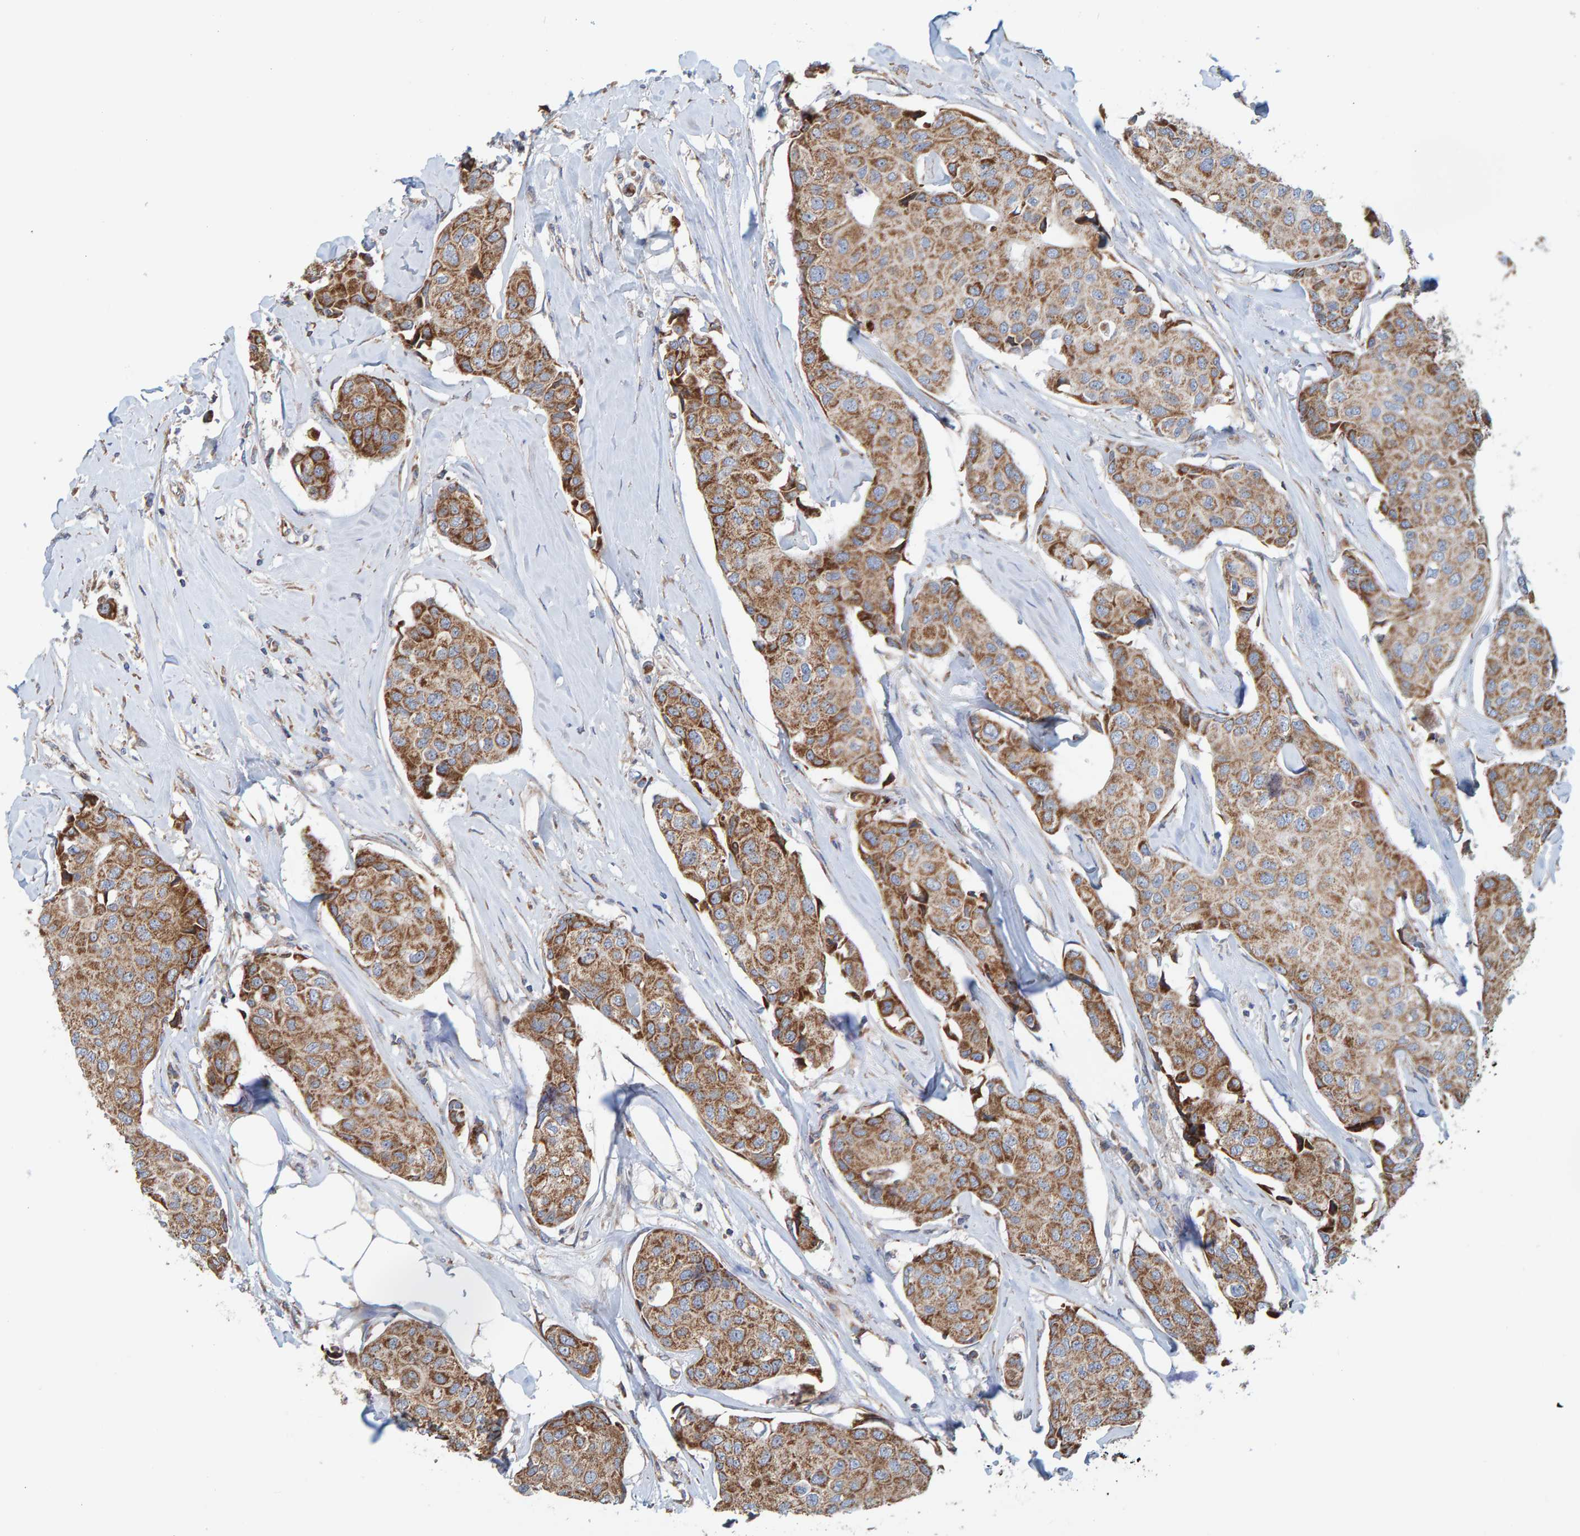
{"staining": {"intensity": "strong", "quantity": ">75%", "location": "cytoplasmic/membranous"}, "tissue": "breast cancer", "cell_type": "Tumor cells", "image_type": "cancer", "snomed": [{"axis": "morphology", "description": "Duct carcinoma"}, {"axis": "topography", "description": "Breast"}], "caption": "Immunohistochemistry (IHC) of human infiltrating ductal carcinoma (breast) shows high levels of strong cytoplasmic/membranous staining in about >75% of tumor cells.", "gene": "MRPL45", "patient": {"sex": "female", "age": 80}}